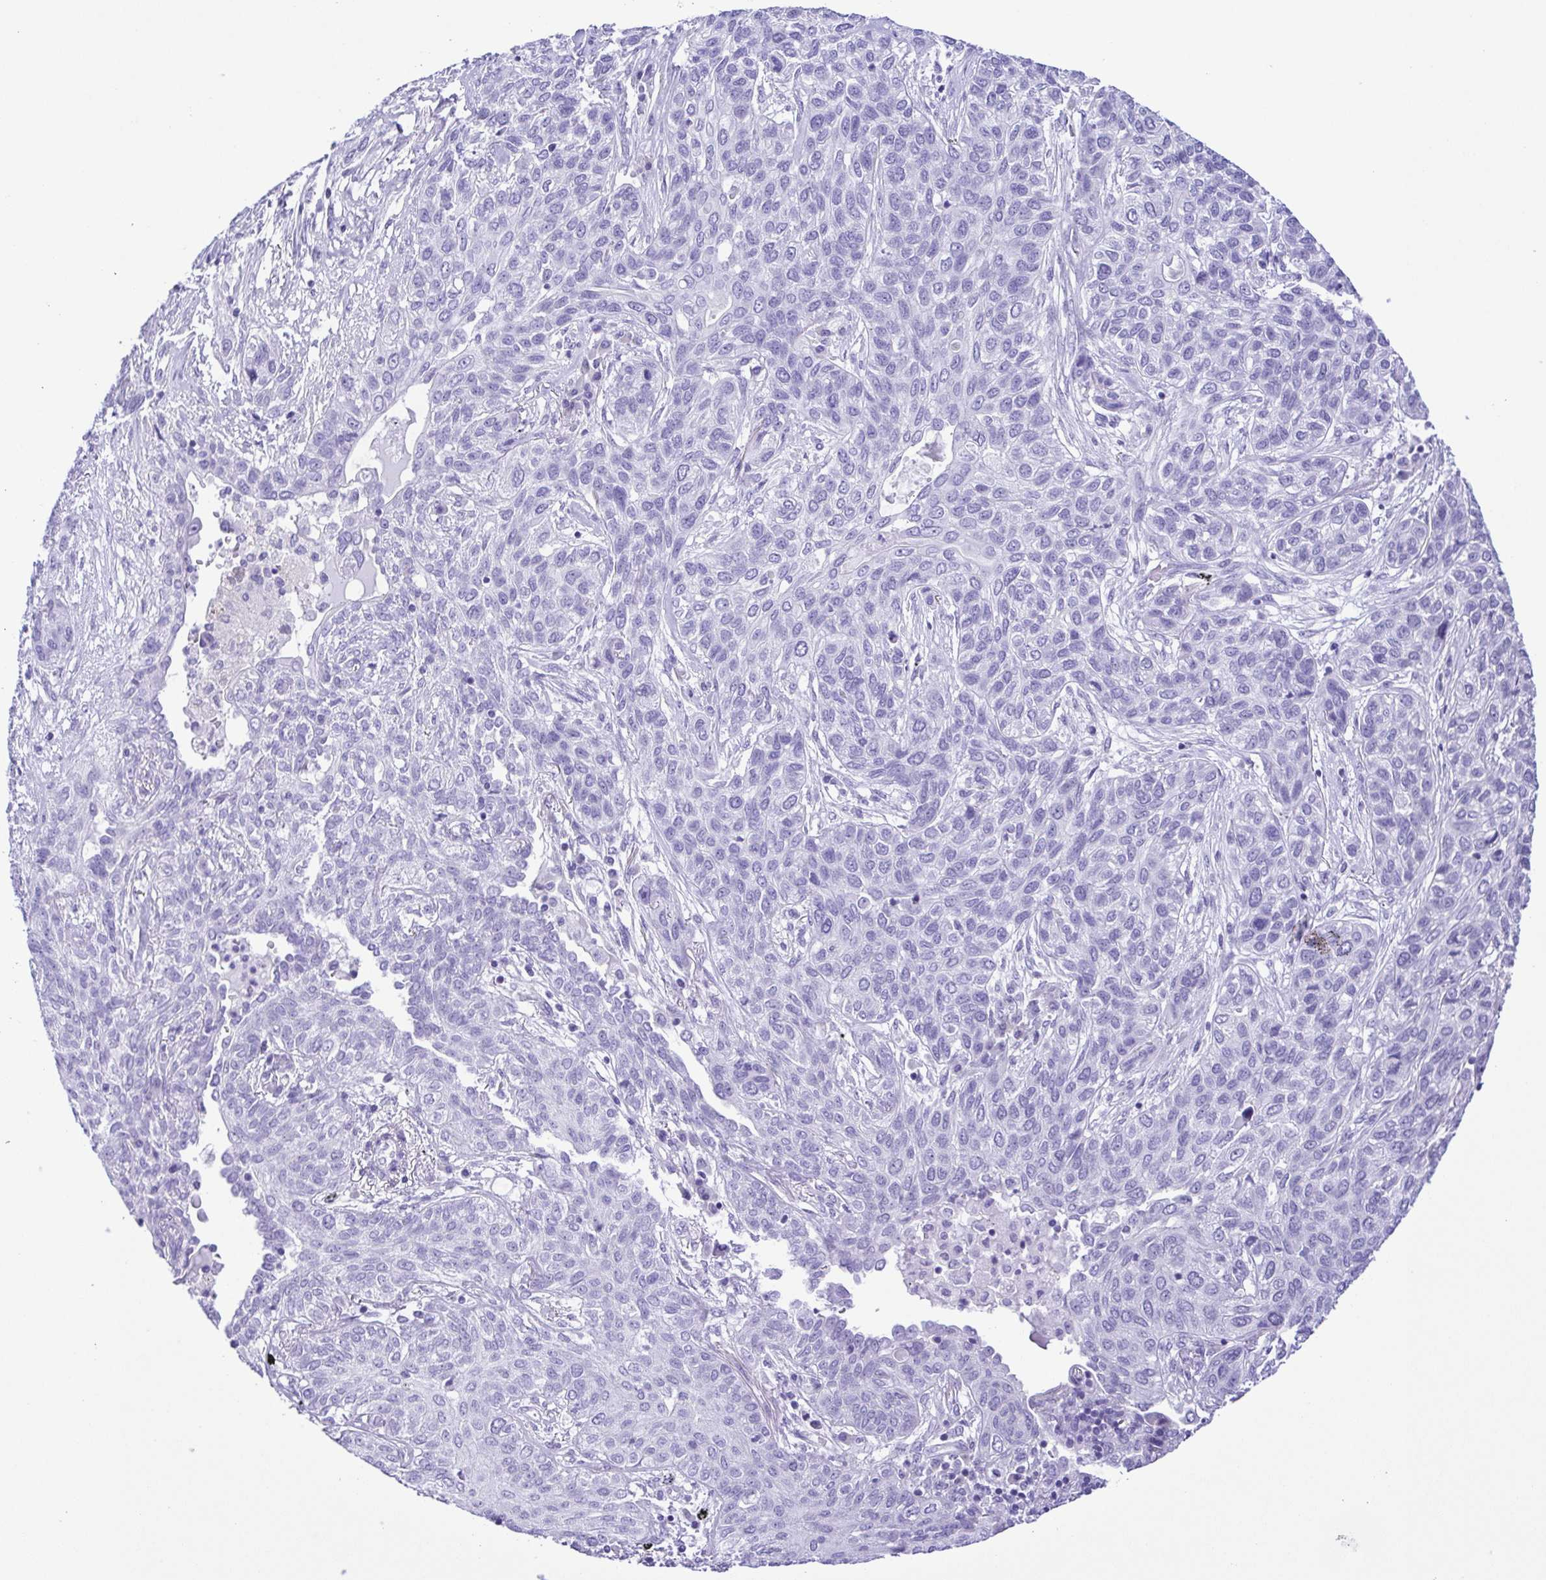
{"staining": {"intensity": "negative", "quantity": "none", "location": "none"}, "tissue": "lung cancer", "cell_type": "Tumor cells", "image_type": "cancer", "snomed": [{"axis": "morphology", "description": "Squamous cell carcinoma, NOS"}, {"axis": "topography", "description": "Lung"}], "caption": "This histopathology image is of squamous cell carcinoma (lung) stained with IHC to label a protein in brown with the nuclei are counter-stained blue. There is no positivity in tumor cells.", "gene": "PAK3", "patient": {"sex": "female", "age": 70}}